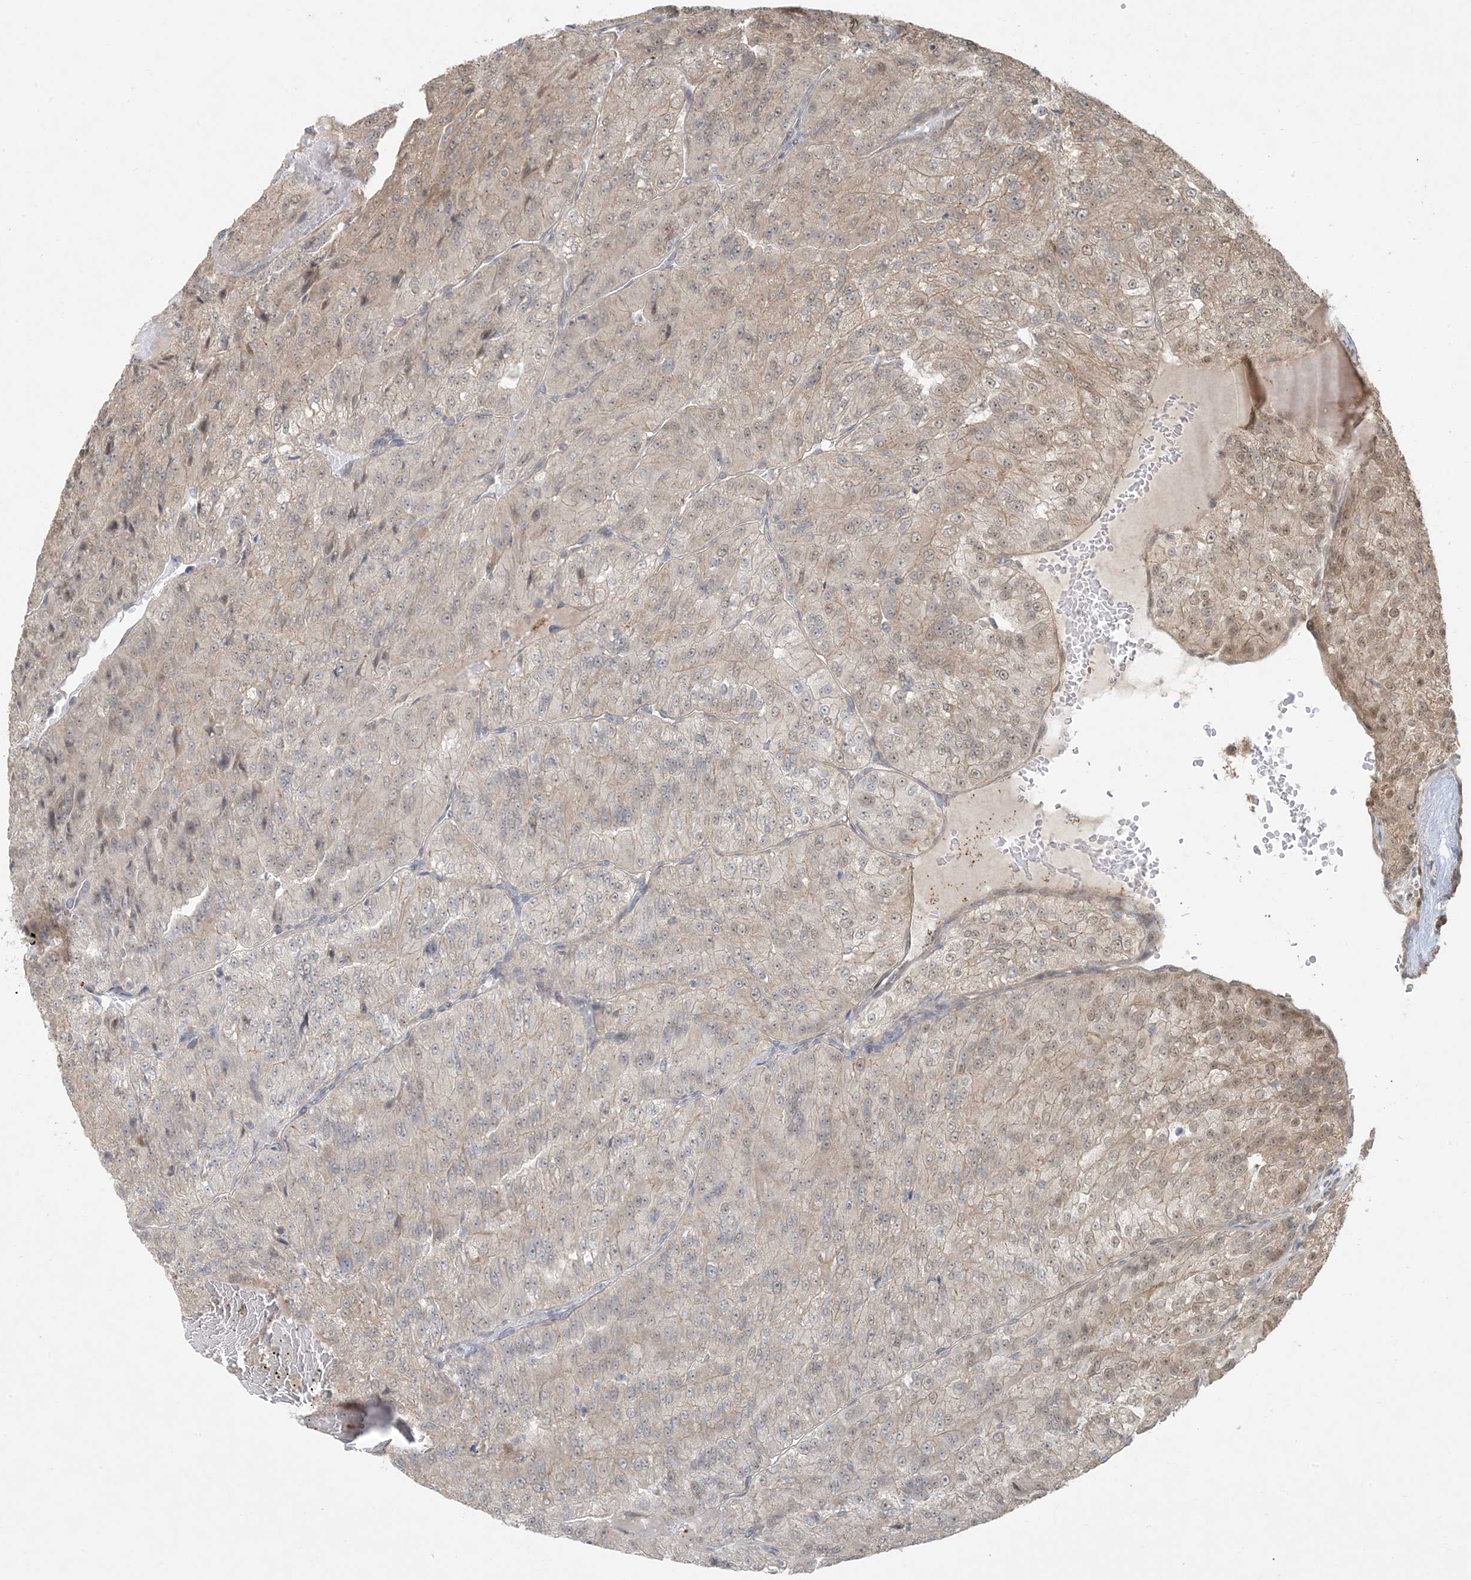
{"staining": {"intensity": "weak", "quantity": "25%-75%", "location": "cytoplasmic/membranous"}, "tissue": "renal cancer", "cell_type": "Tumor cells", "image_type": "cancer", "snomed": [{"axis": "morphology", "description": "Adenocarcinoma, NOS"}, {"axis": "topography", "description": "Kidney"}], "caption": "Immunohistochemistry (IHC) (DAB (3,3'-diaminobenzidine)) staining of human adenocarcinoma (renal) reveals weak cytoplasmic/membranous protein expression in about 25%-75% of tumor cells.", "gene": "BCORL1", "patient": {"sex": "female", "age": 63}}